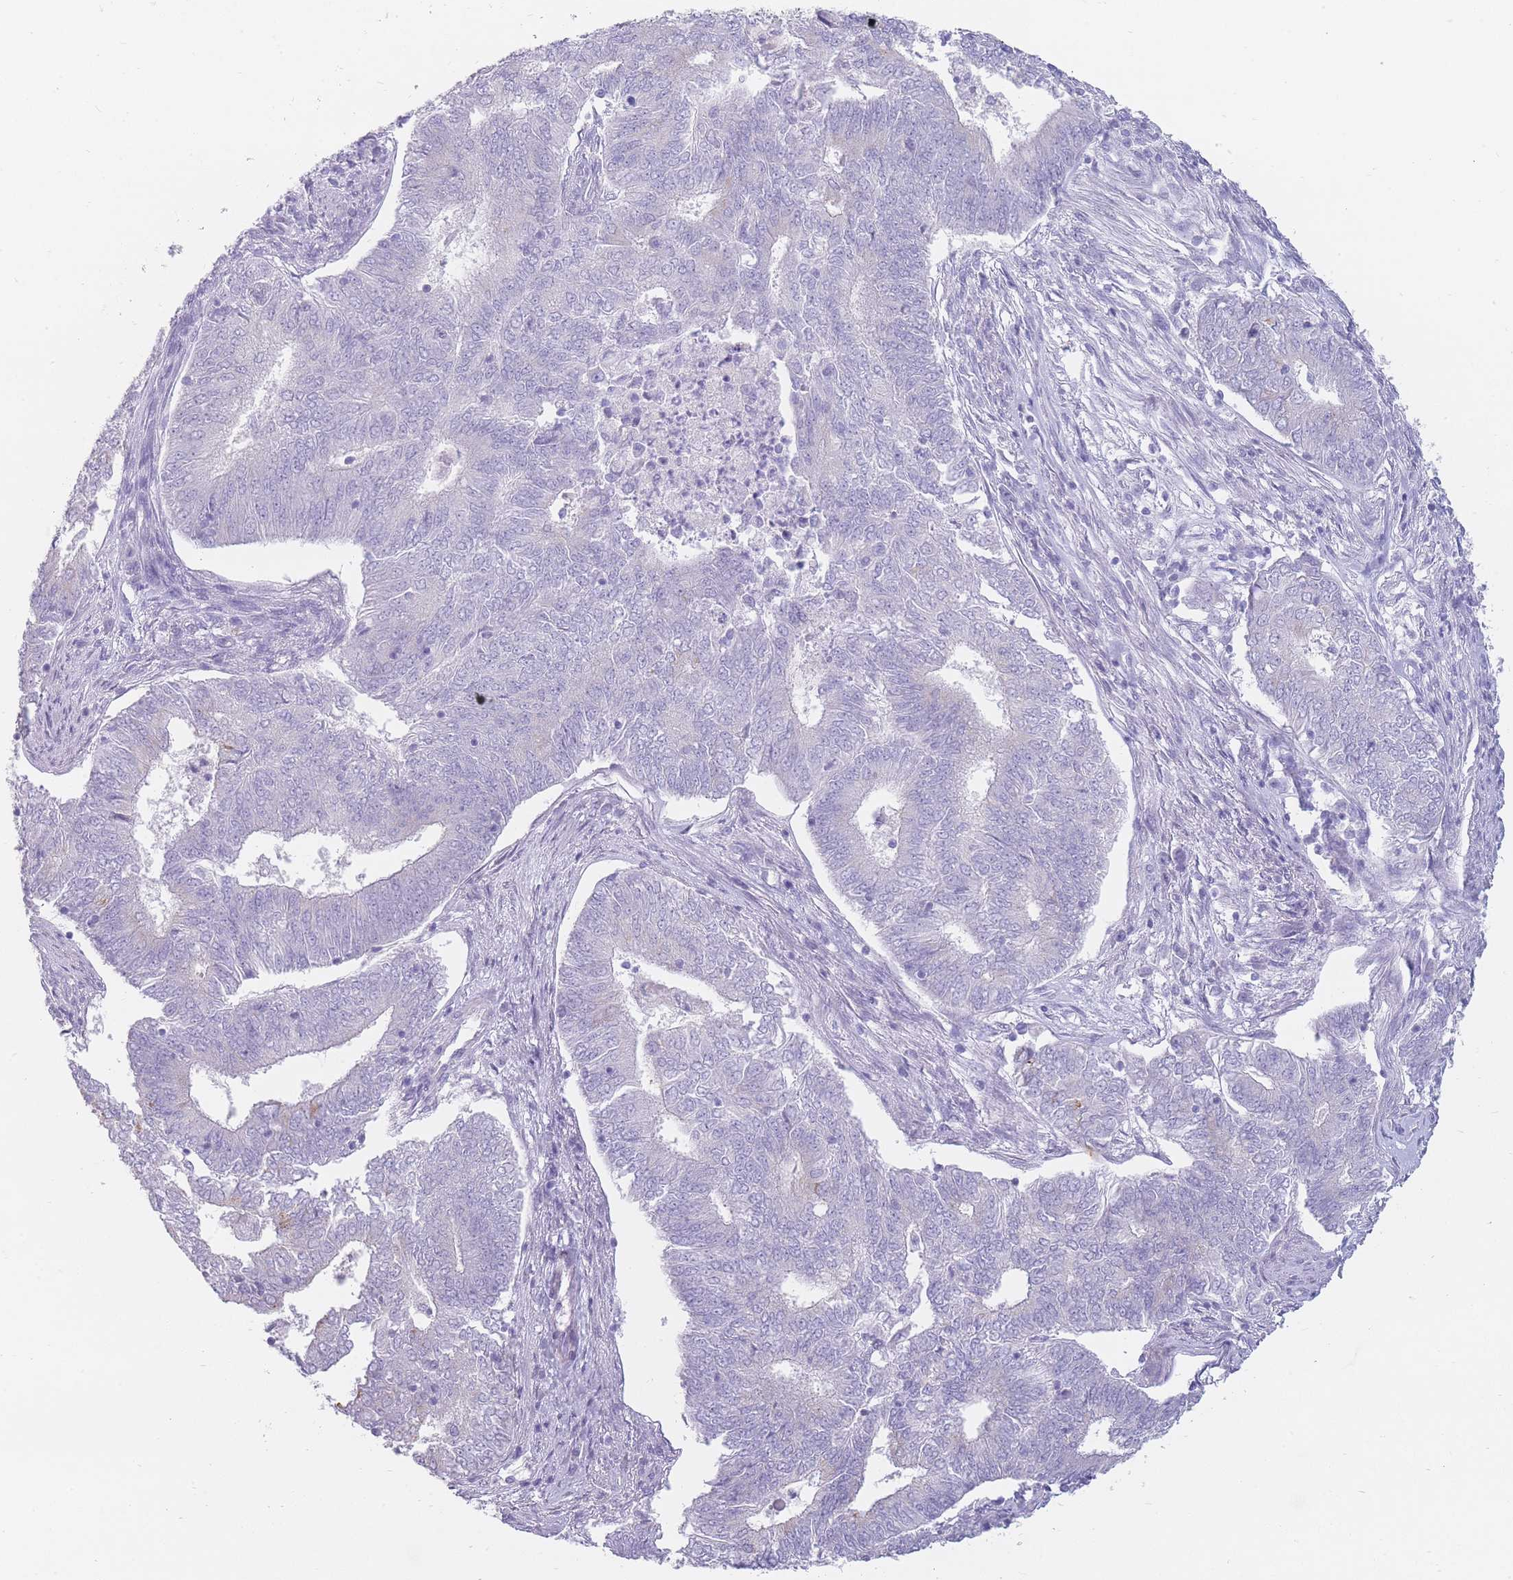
{"staining": {"intensity": "negative", "quantity": "none", "location": "none"}, "tissue": "endometrial cancer", "cell_type": "Tumor cells", "image_type": "cancer", "snomed": [{"axis": "morphology", "description": "Adenocarcinoma, NOS"}, {"axis": "topography", "description": "Endometrium"}], "caption": "Image shows no protein positivity in tumor cells of endometrial adenocarcinoma tissue. (Stains: DAB (3,3'-diaminobenzidine) immunohistochemistry (IHC) with hematoxylin counter stain, Microscopy: brightfield microscopy at high magnification).", "gene": "UPK1A", "patient": {"sex": "female", "age": 62}}